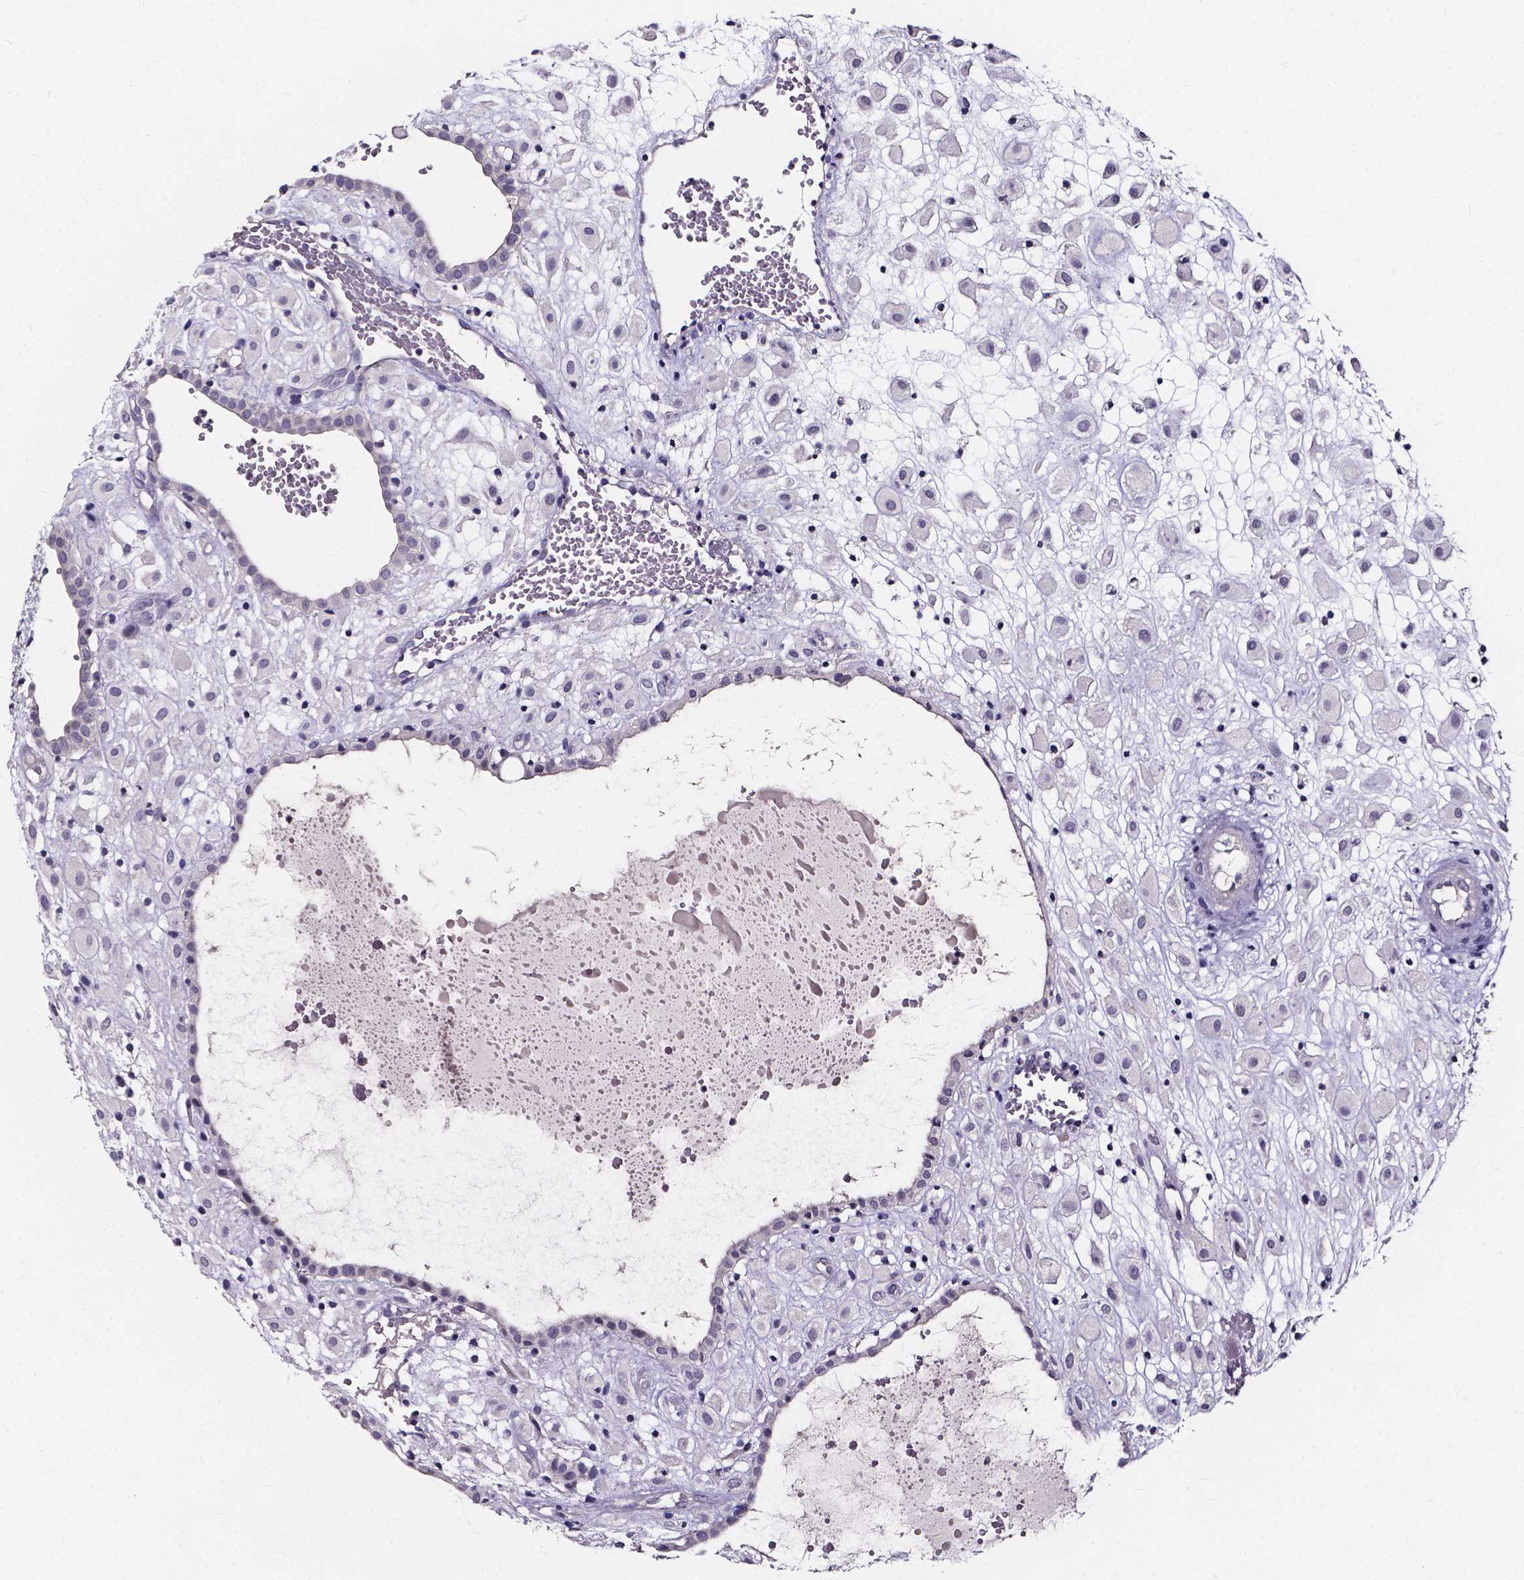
{"staining": {"intensity": "negative", "quantity": "none", "location": "none"}, "tissue": "placenta", "cell_type": "Decidual cells", "image_type": "normal", "snomed": [{"axis": "morphology", "description": "Normal tissue, NOS"}, {"axis": "topography", "description": "Placenta"}], "caption": "Immunohistochemistry photomicrograph of normal human placenta stained for a protein (brown), which exhibits no positivity in decidual cells.", "gene": "SPOCD1", "patient": {"sex": "female", "age": 24}}